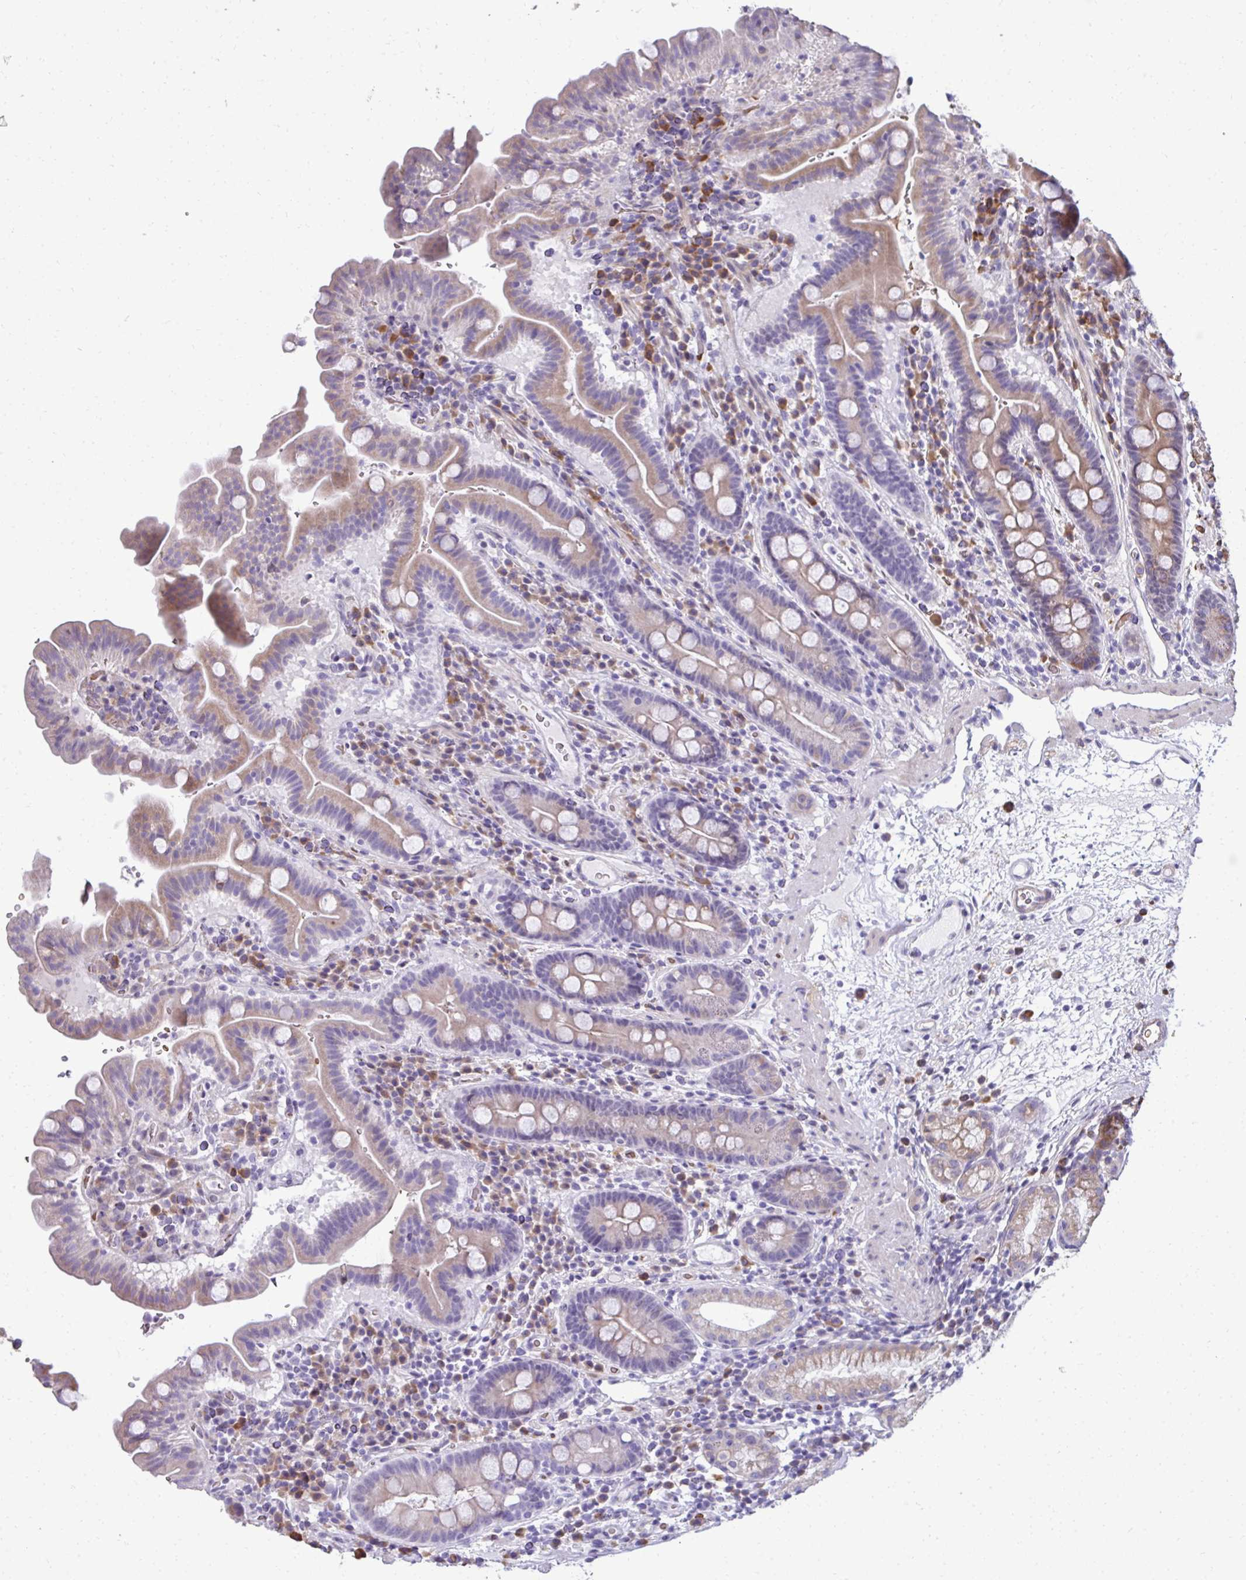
{"staining": {"intensity": "weak", "quantity": "25%-75%", "location": "cytoplasmic/membranous"}, "tissue": "small intestine", "cell_type": "Glandular cells", "image_type": "normal", "snomed": [{"axis": "morphology", "description": "Normal tissue, NOS"}, {"axis": "topography", "description": "Small intestine"}], "caption": "The histopathology image reveals immunohistochemical staining of unremarkable small intestine. There is weak cytoplasmic/membranous positivity is identified in approximately 25%-75% of glandular cells.", "gene": "FIBCD1", "patient": {"sex": "male", "age": 26}}